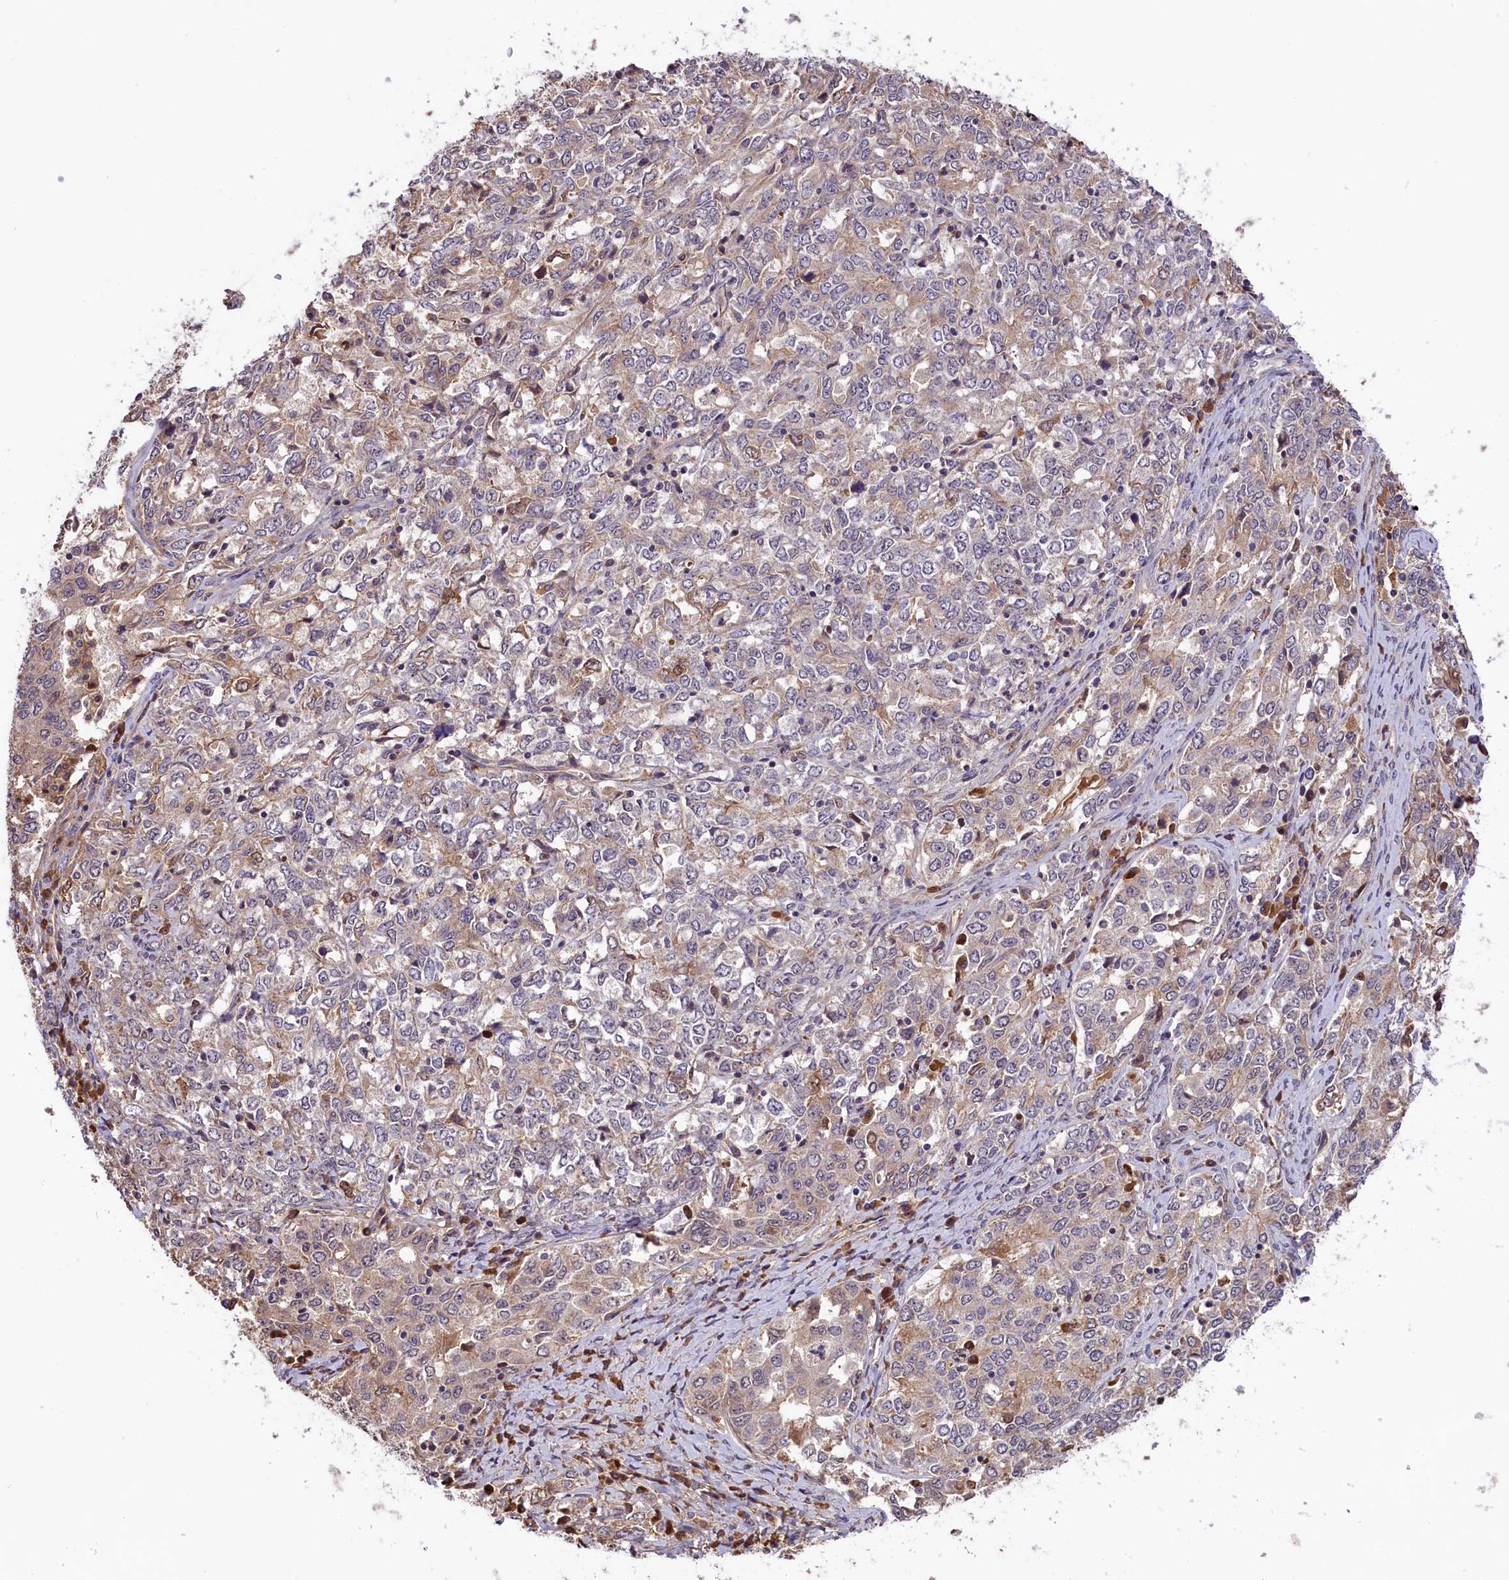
{"staining": {"intensity": "weak", "quantity": "25%-75%", "location": "cytoplasmic/membranous"}, "tissue": "ovarian cancer", "cell_type": "Tumor cells", "image_type": "cancer", "snomed": [{"axis": "morphology", "description": "Carcinoma, endometroid"}, {"axis": "topography", "description": "Ovary"}], "caption": "Endometroid carcinoma (ovarian) tissue shows weak cytoplasmic/membranous expression in about 25%-75% of tumor cells, visualized by immunohistochemistry. The protein of interest is shown in brown color, while the nuclei are stained blue.", "gene": "SETD6", "patient": {"sex": "female", "age": 62}}